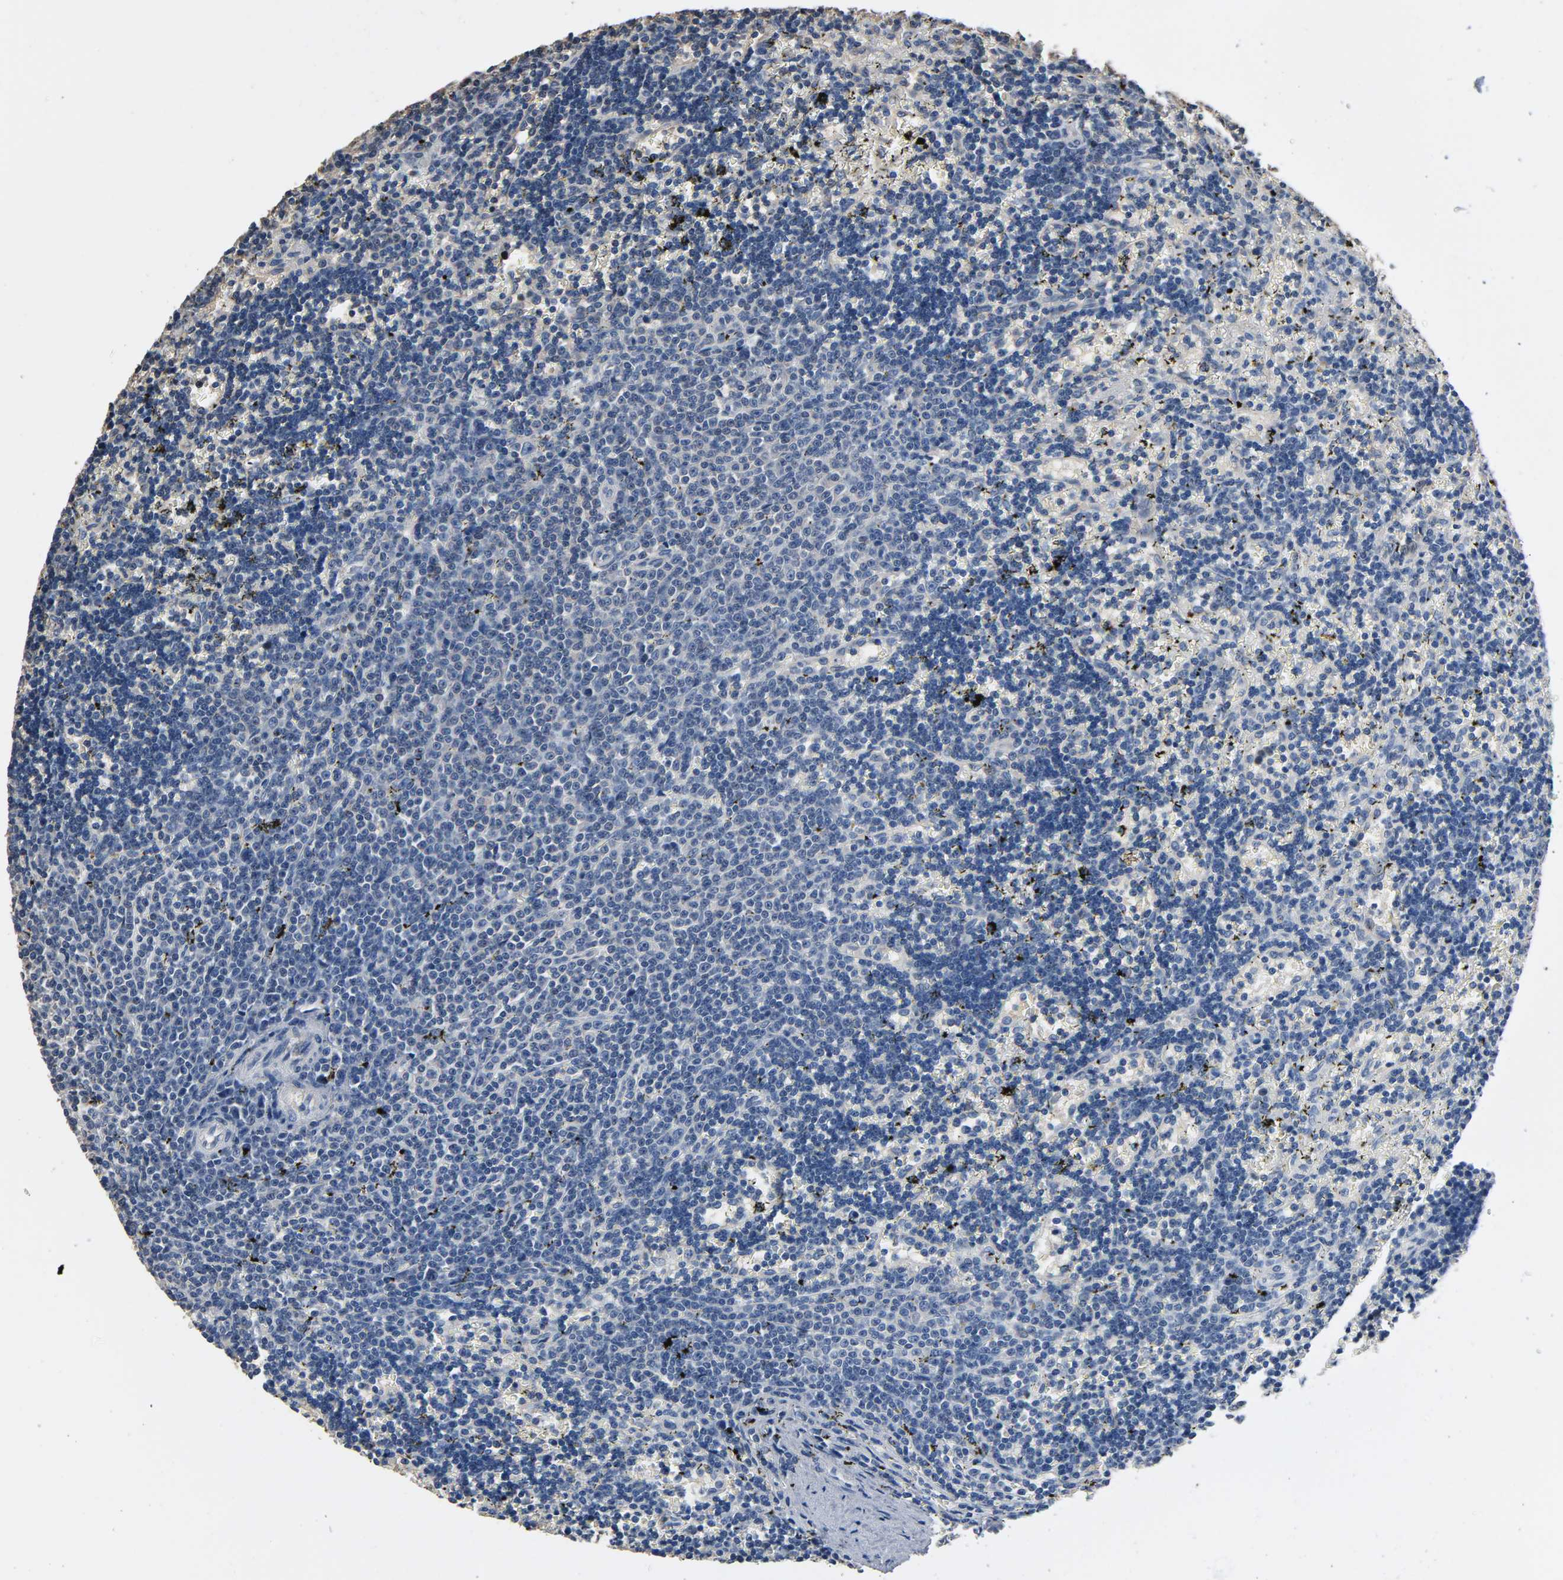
{"staining": {"intensity": "negative", "quantity": "none", "location": "none"}, "tissue": "lymphoma", "cell_type": "Tumor cells", "image_type": "cancer", "snomed": [{"axis": "morphology", "description": "Malignant lymphoma, non-Hodgkin's type, Low grade"}, {"axis": "topography", "description": "Spleen"}], "caption": "Immunohistochemical staining of human lymphoma shows no significant expression in tumor cells. (Immunohistochemistry (ihc), brightfield microscopy, high magnification).", "gene": "SOX6", "patient": {"sex": "male", "age": 60}}